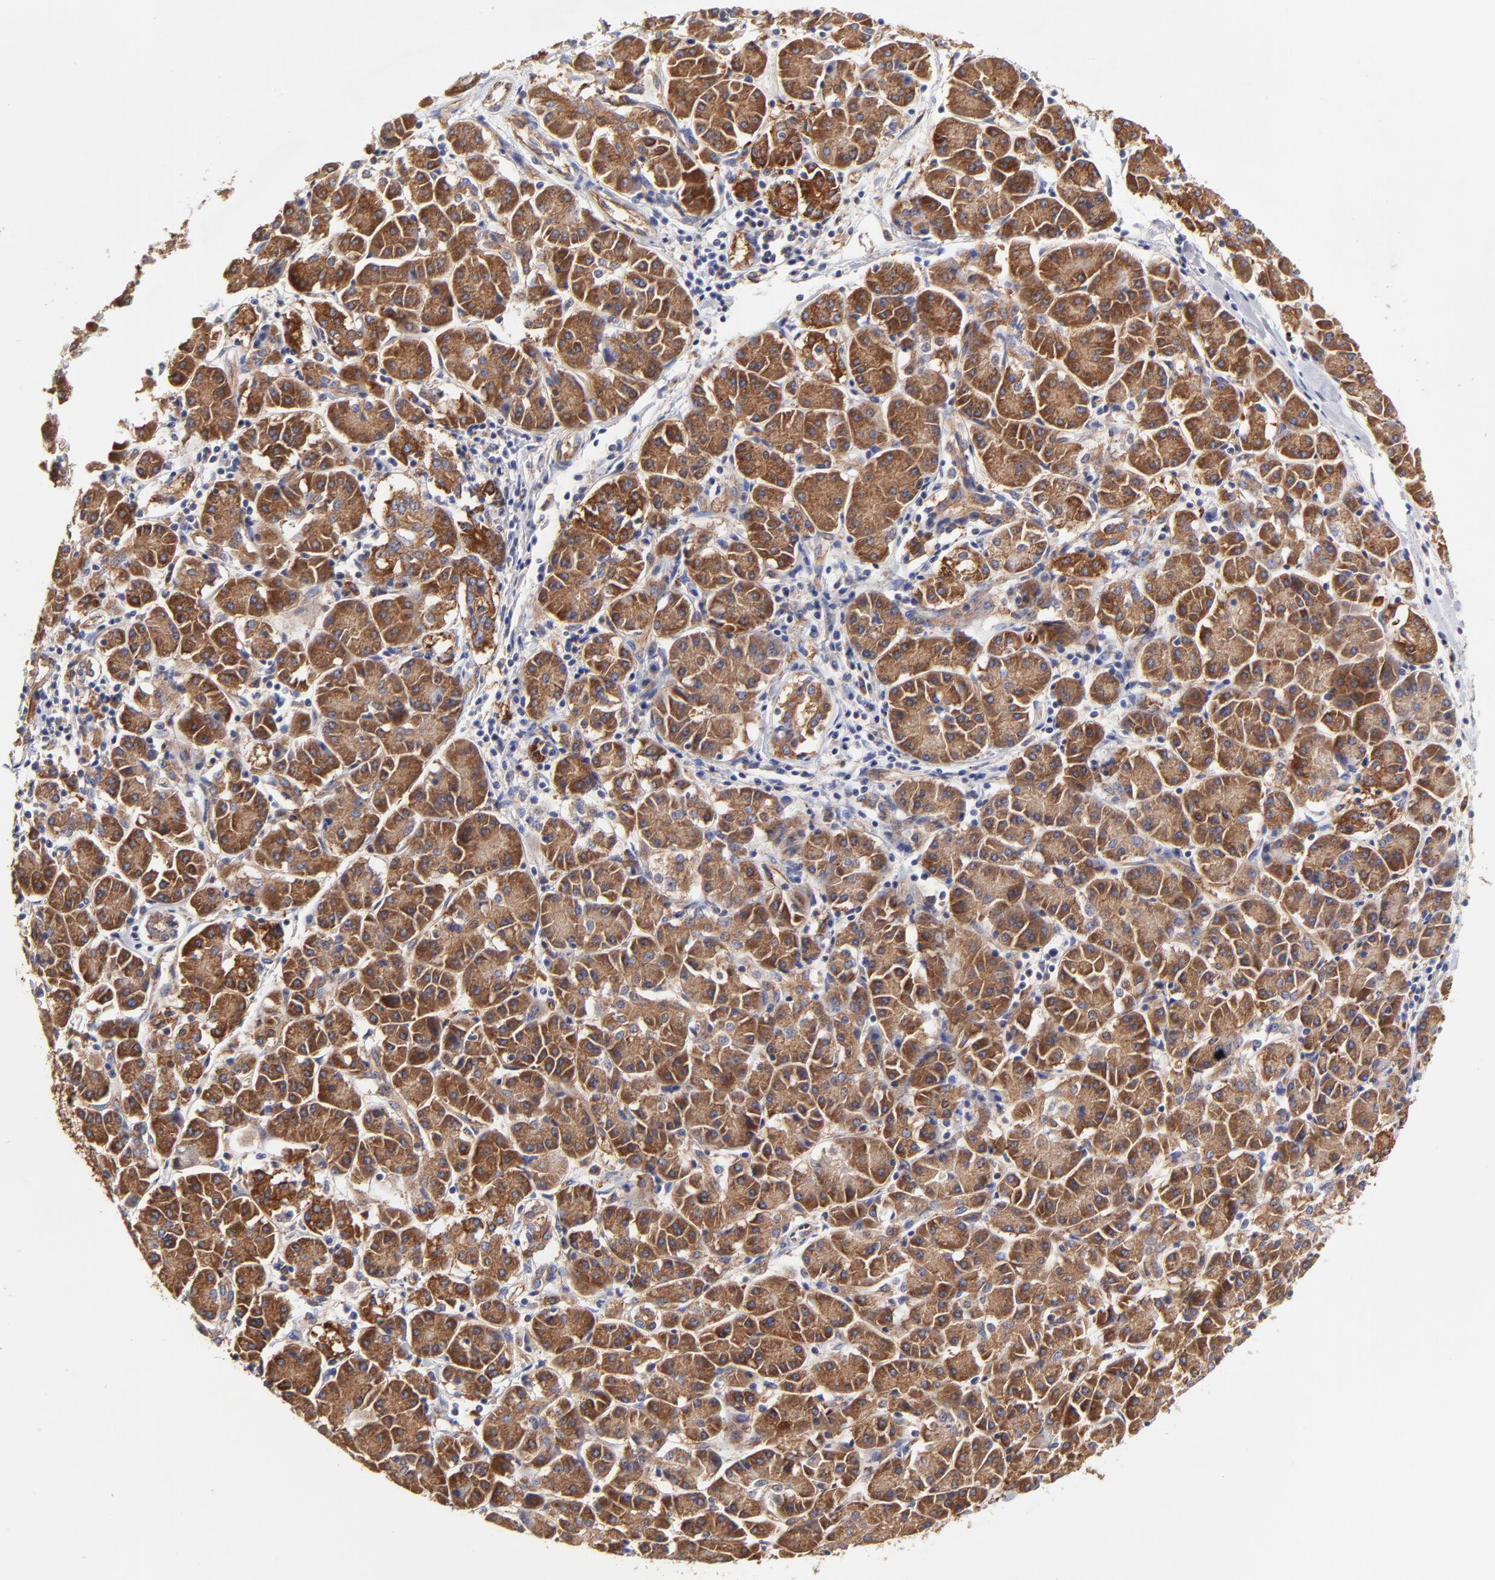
{"staining": {"intensity": "moderate", "quantity": ">75%", "location": "cytoplasmic/membranous"}, "tissue": "pancreatic cancer", "cell_type": "Tumor cells", "image_type": "cancer", "snomed": [{"axis": "morphology", "description": "Adenocarcinoma, NOS"}, {"axis": "topography", "description": "Pancreas"}], "caption": "This micrograph reveals immunohistochemistry staining of pancreatic adenocarcinoma, with medium moderate cytoplasmic/membranous staining in about >75% of tumor cells.", "gene": "CD2AP", "patient": {"sex": "female", "age": 57}}